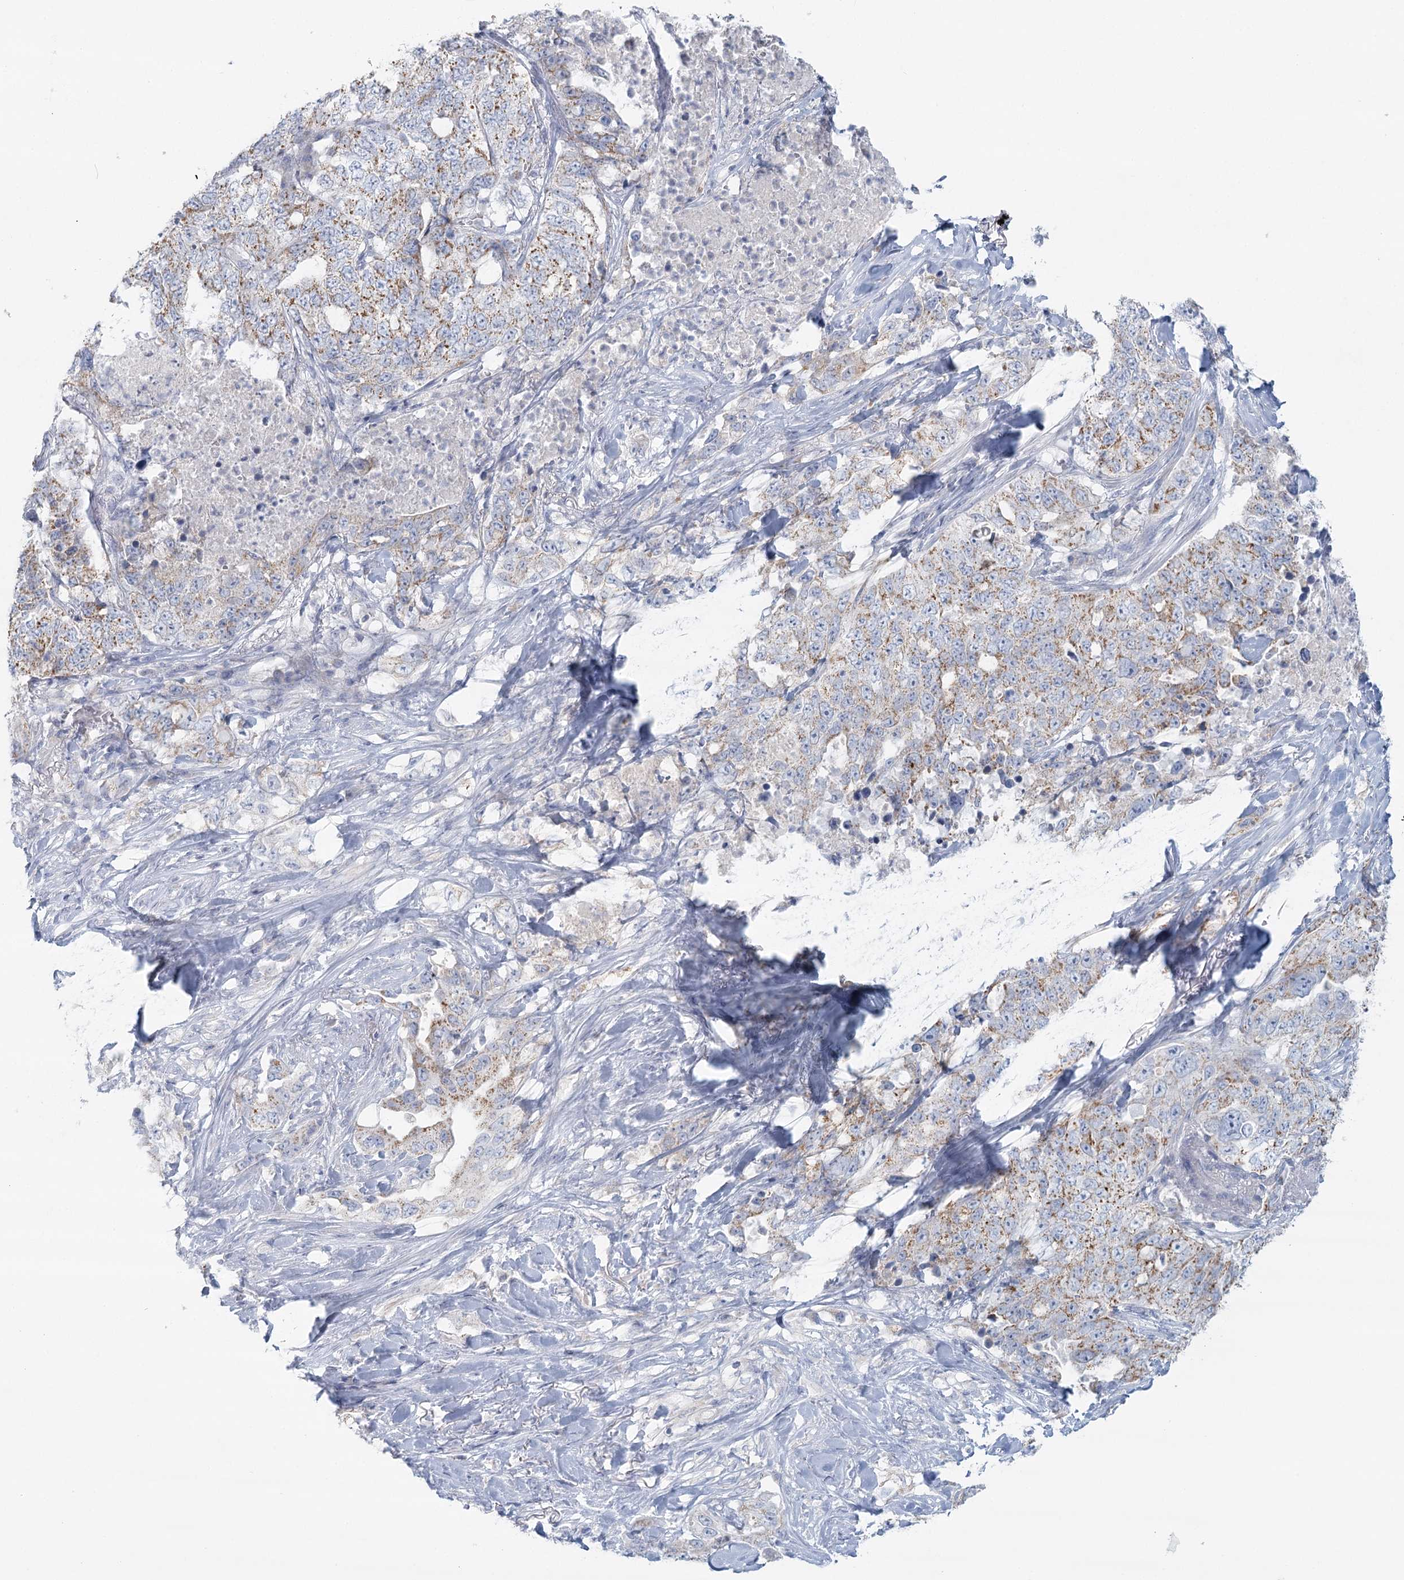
{"staining": {"intensity": "moderate", "quantity": ">75%", "location": "cytoplasmic/membranous"}, "tissue": "lung cancer", "cell_type": "Tumor cells", "image_type": "cancer", "snomed": [{"axis": "morphology", "description": "Adenocarcinoma, NOS"}, {"axis": "topography", "description": "Lung"}], "caption": "The histopathology image shows a brown stain indicating the presence of a protein in the cytoplasmic/membranous of tumor cells in lung cancer.", "gene": "BPHL", "patient": {"sex": "female", "age": 51}}